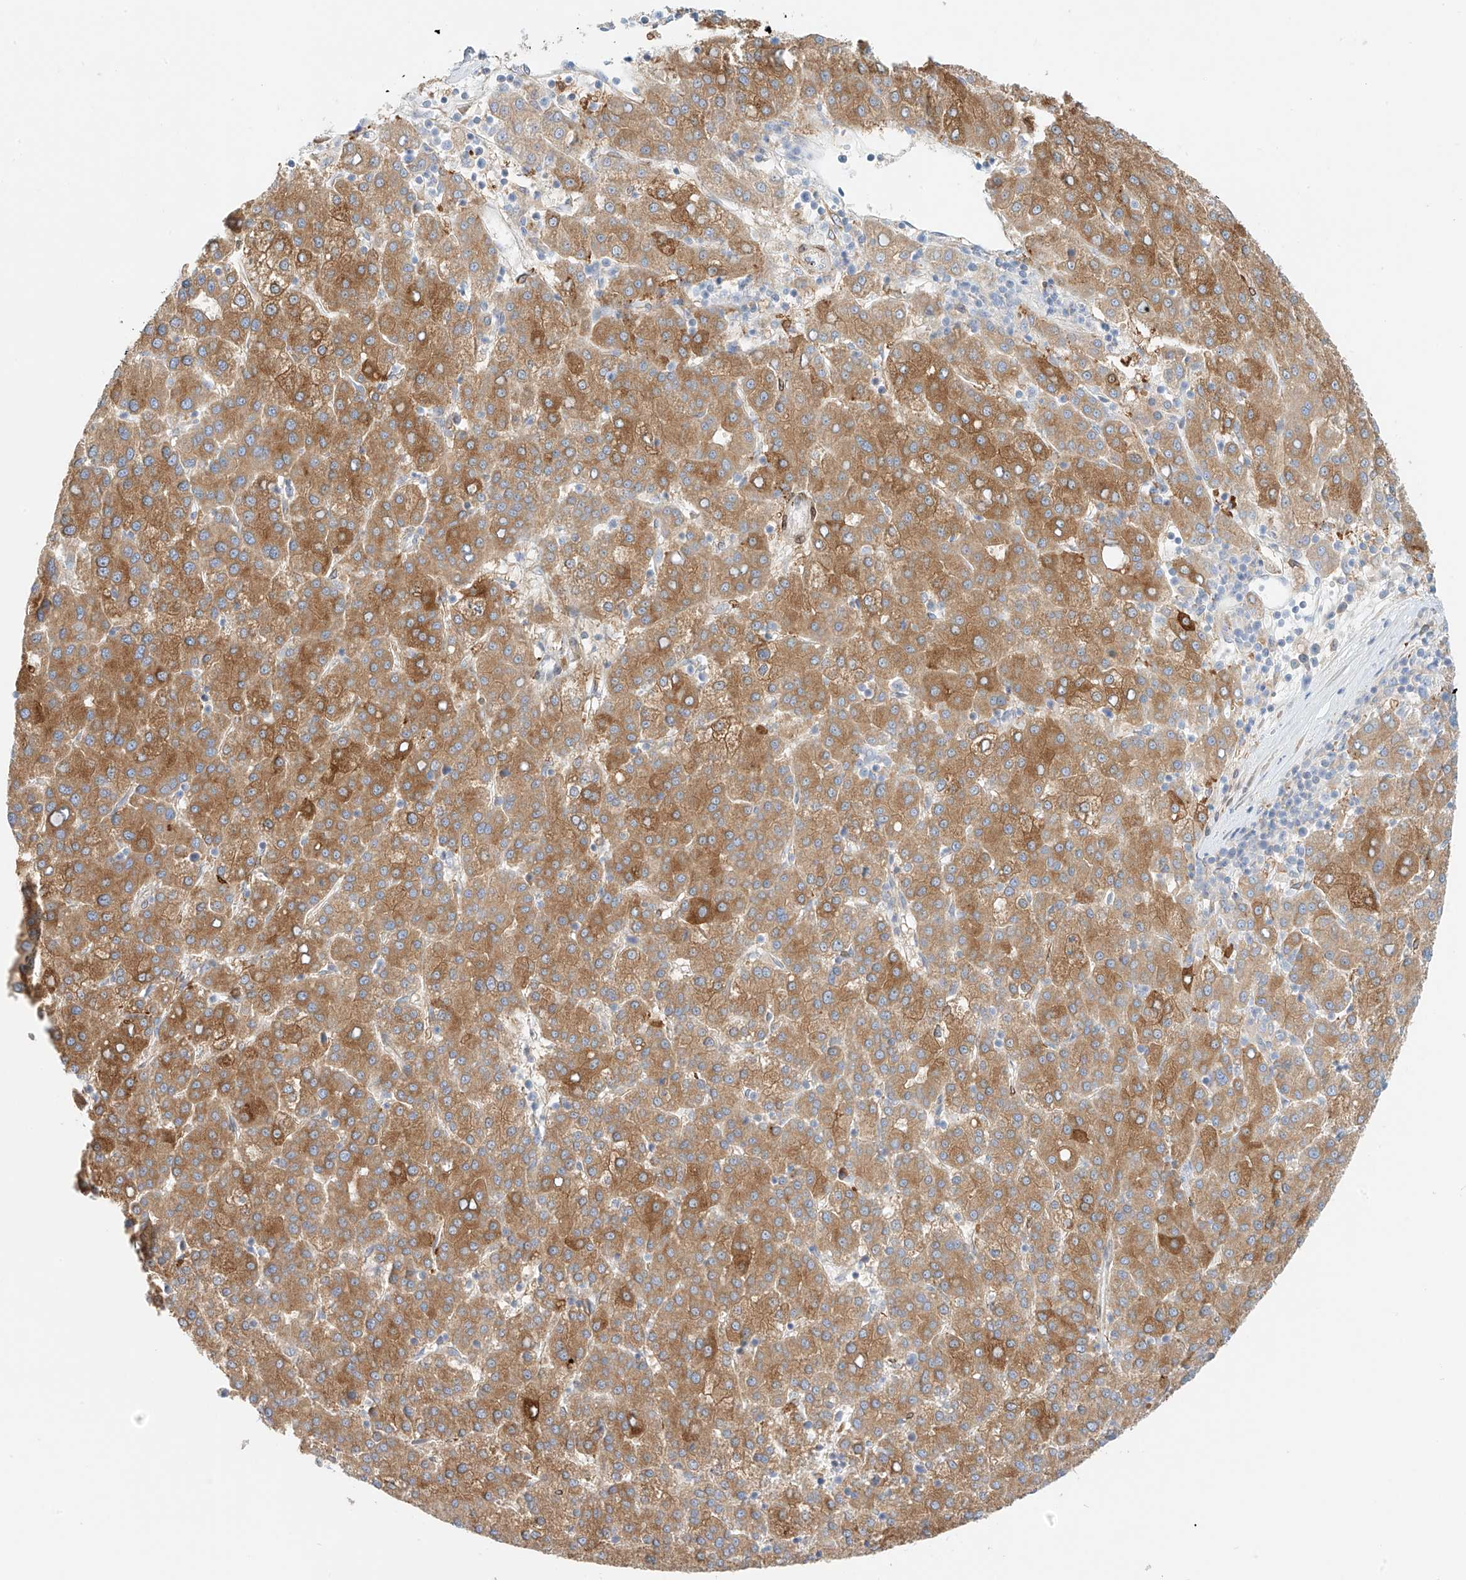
{"staining": {"intensity": "moderate", "quantity": ">75%", "location": "cytoplasmic/membranous"}, "tissue": "liver cancer", "cell_type": "Tumor cells", "image_type": "cancer", "snomed": [{"axis": "morphology", "description": "Carcinoma, Hepatocellular, NOS"}, {"axis": "topography", "description": "Liver"}], "caption": "A brown stain labels moderate cytoplasmic/membranous positivity of a protein in liver hepatocellular carcinoma tumor cells.", "gene": "PCYOX1", "patient": {"sex": "female", "age": 58}}